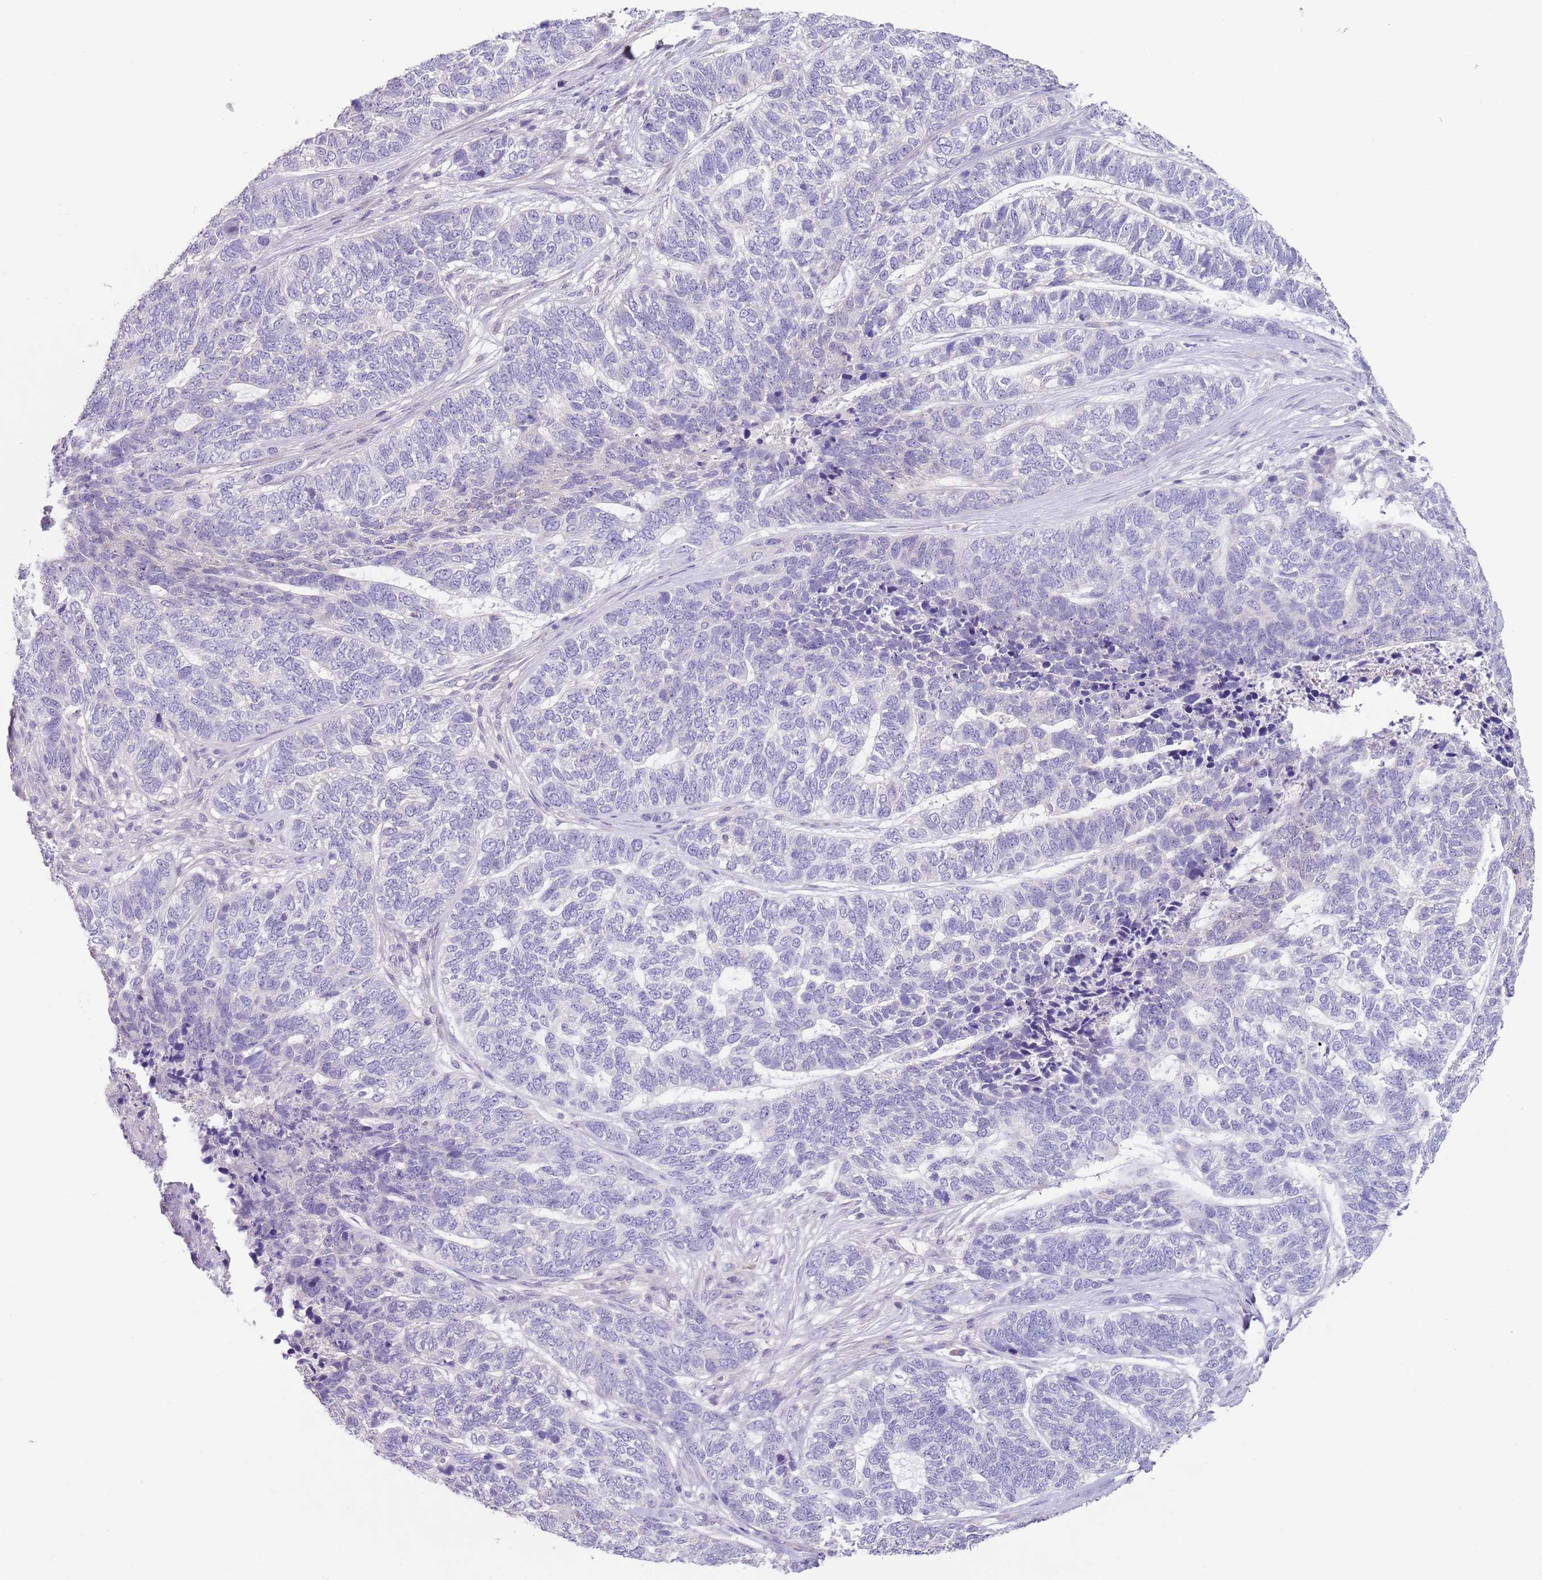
{"staining": {"intensity": "negative", "quantity": "none", "location": "none"}, "tissue": "skin cancer", "cell_type": "Tumor cells", "image_type": "cancer", "snomed": [{"axis": "morphology", "description": "Basal cell carcinoma"}, {"axis": "topography", "description": "Skin"}], "caption": "This is an IHC photomicrograph of skin basal cell carcinoma. There is no expression in tumor cells.", "gene": "ZNF14", "patient": {"sex": "female", "age": 65}}